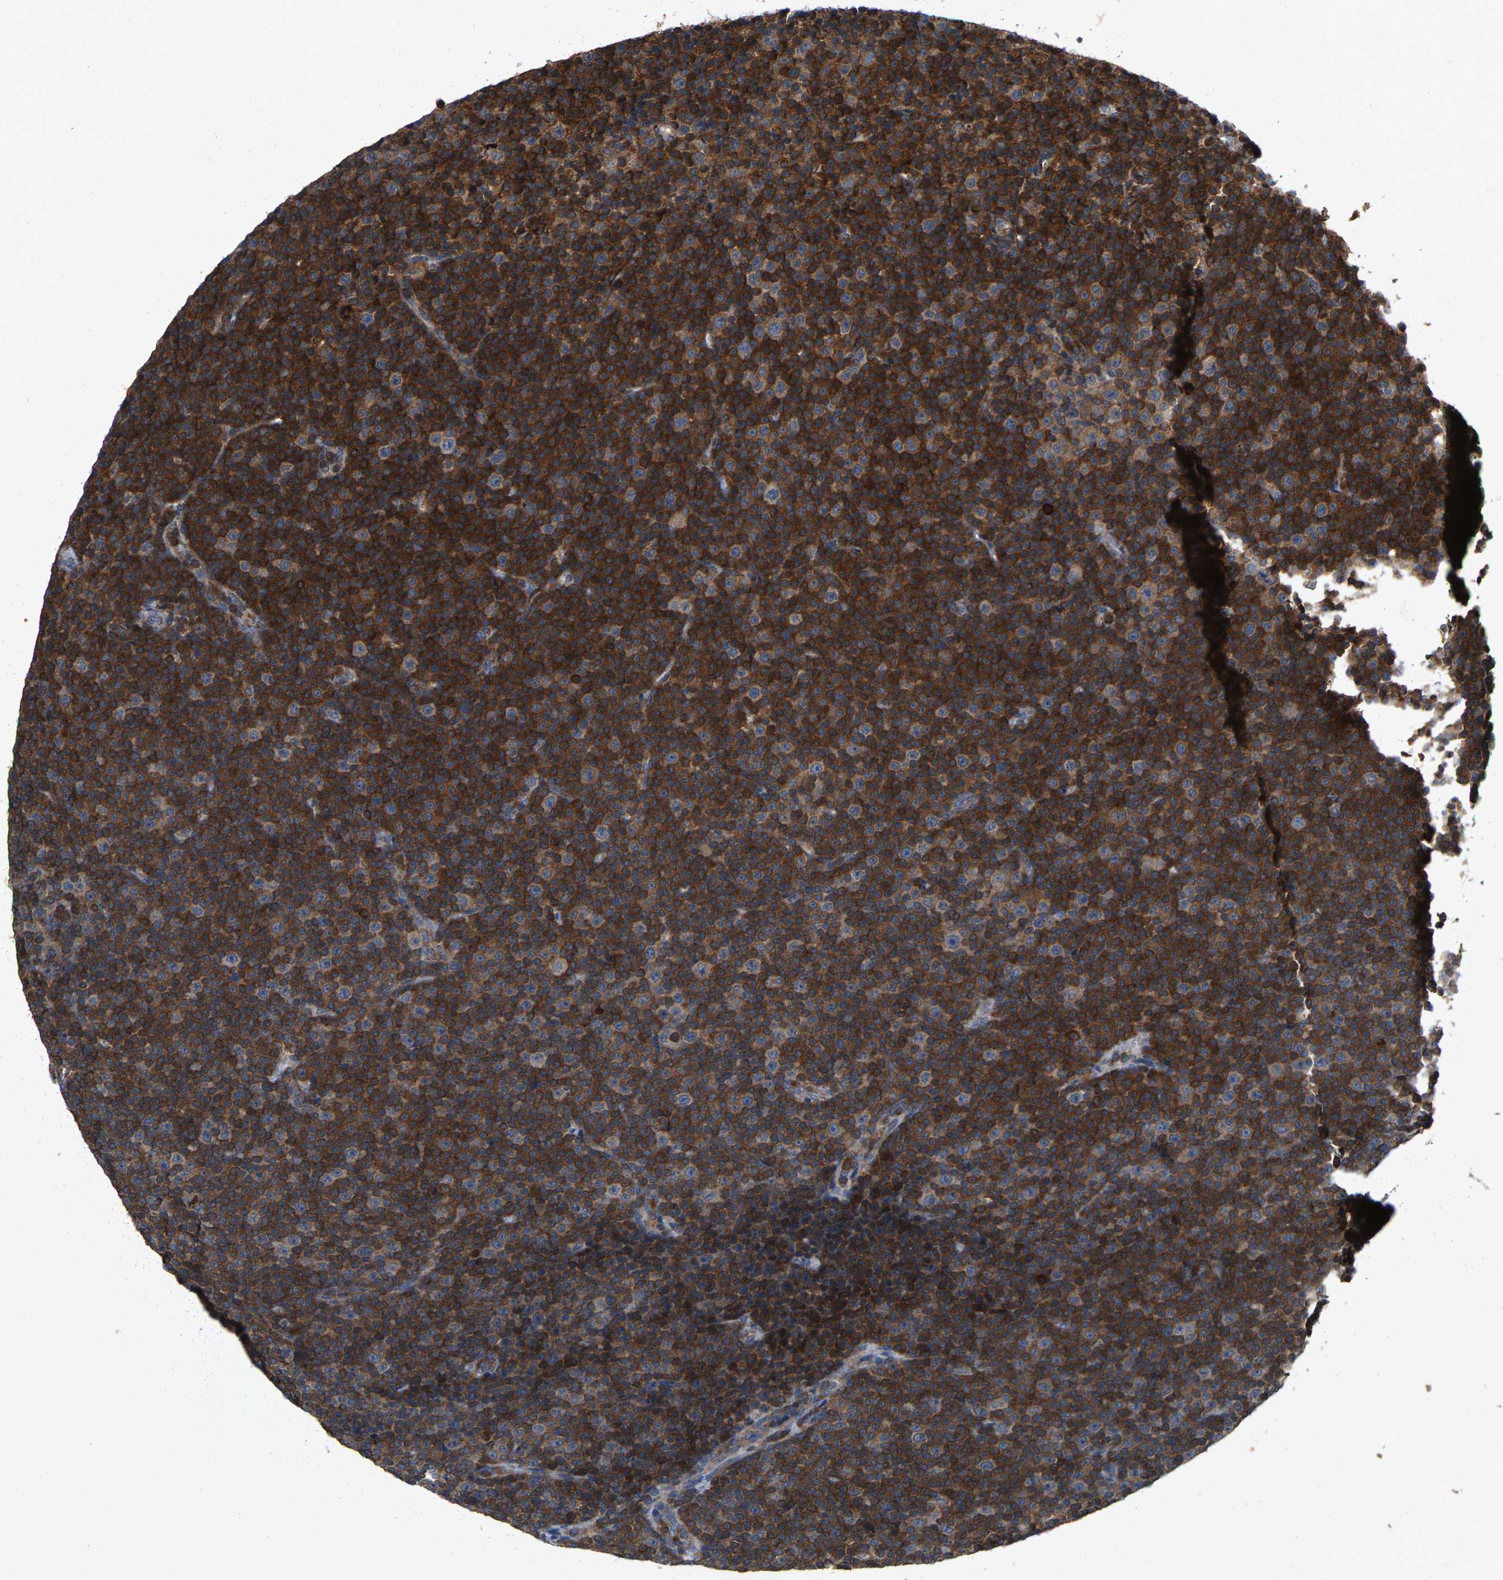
{"staining": {"intensity": "strong", "quantity": ">75%", "location": "cytoplasmic/membranous"}, "tissue": "lymphoma", "cell_type": "Tumor cells", "image_type": "cancer", "snomed": [{"axis": "morphology", "description": "Malignant lymphoma, non-Hodgkin's type, Low grade"}, {"axis": "topography", "description": "Lymph node"}], "caption": "The micrograph shows immunohistochemical staining of lymphoma. There is strong cytoplasmic/membranous expression is appreciated in about >75% of tumor cells.", "gene": "FGD3", "patient": {"sex": "female", "age": 67}}